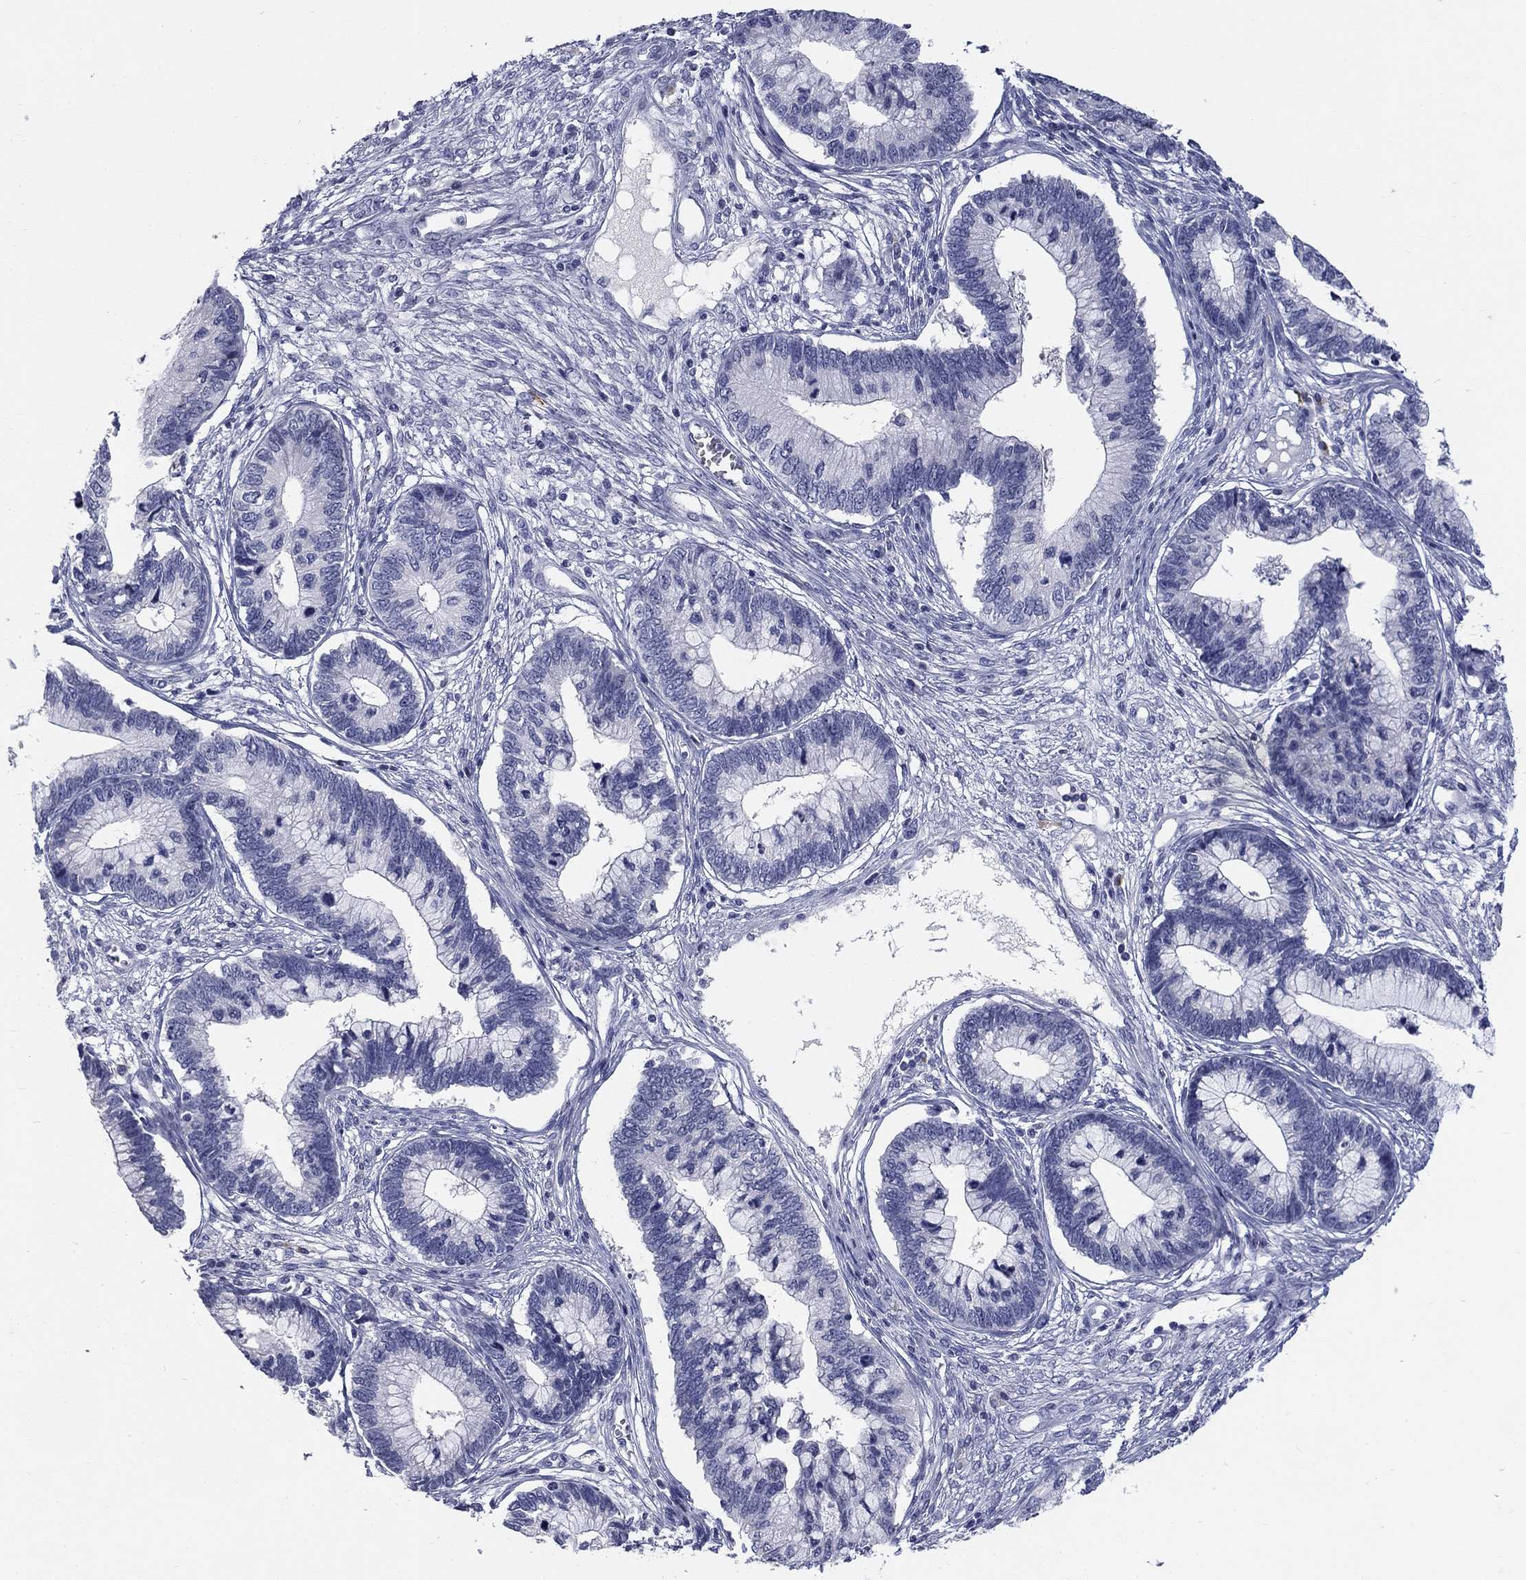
{"staining": {"intensity": "negative", "quantity": "none", "location": "none"}, "tissue": "cervical cancer", "cell_type": "Tumor cells", "image_type": "cancer", "snomed": [{"axis": "morphology", "description": "Adenocarcinoma, NOS"}, {"axis": "topography", "description": "Cervix"}], "caption": "Immunohistochemistry (IHC) of cervical cancer (adenocarcinoma) displays no expression in tumor cells.", "gene": "ELAVL4", "patient": {"sex": "female", "age": 44}}